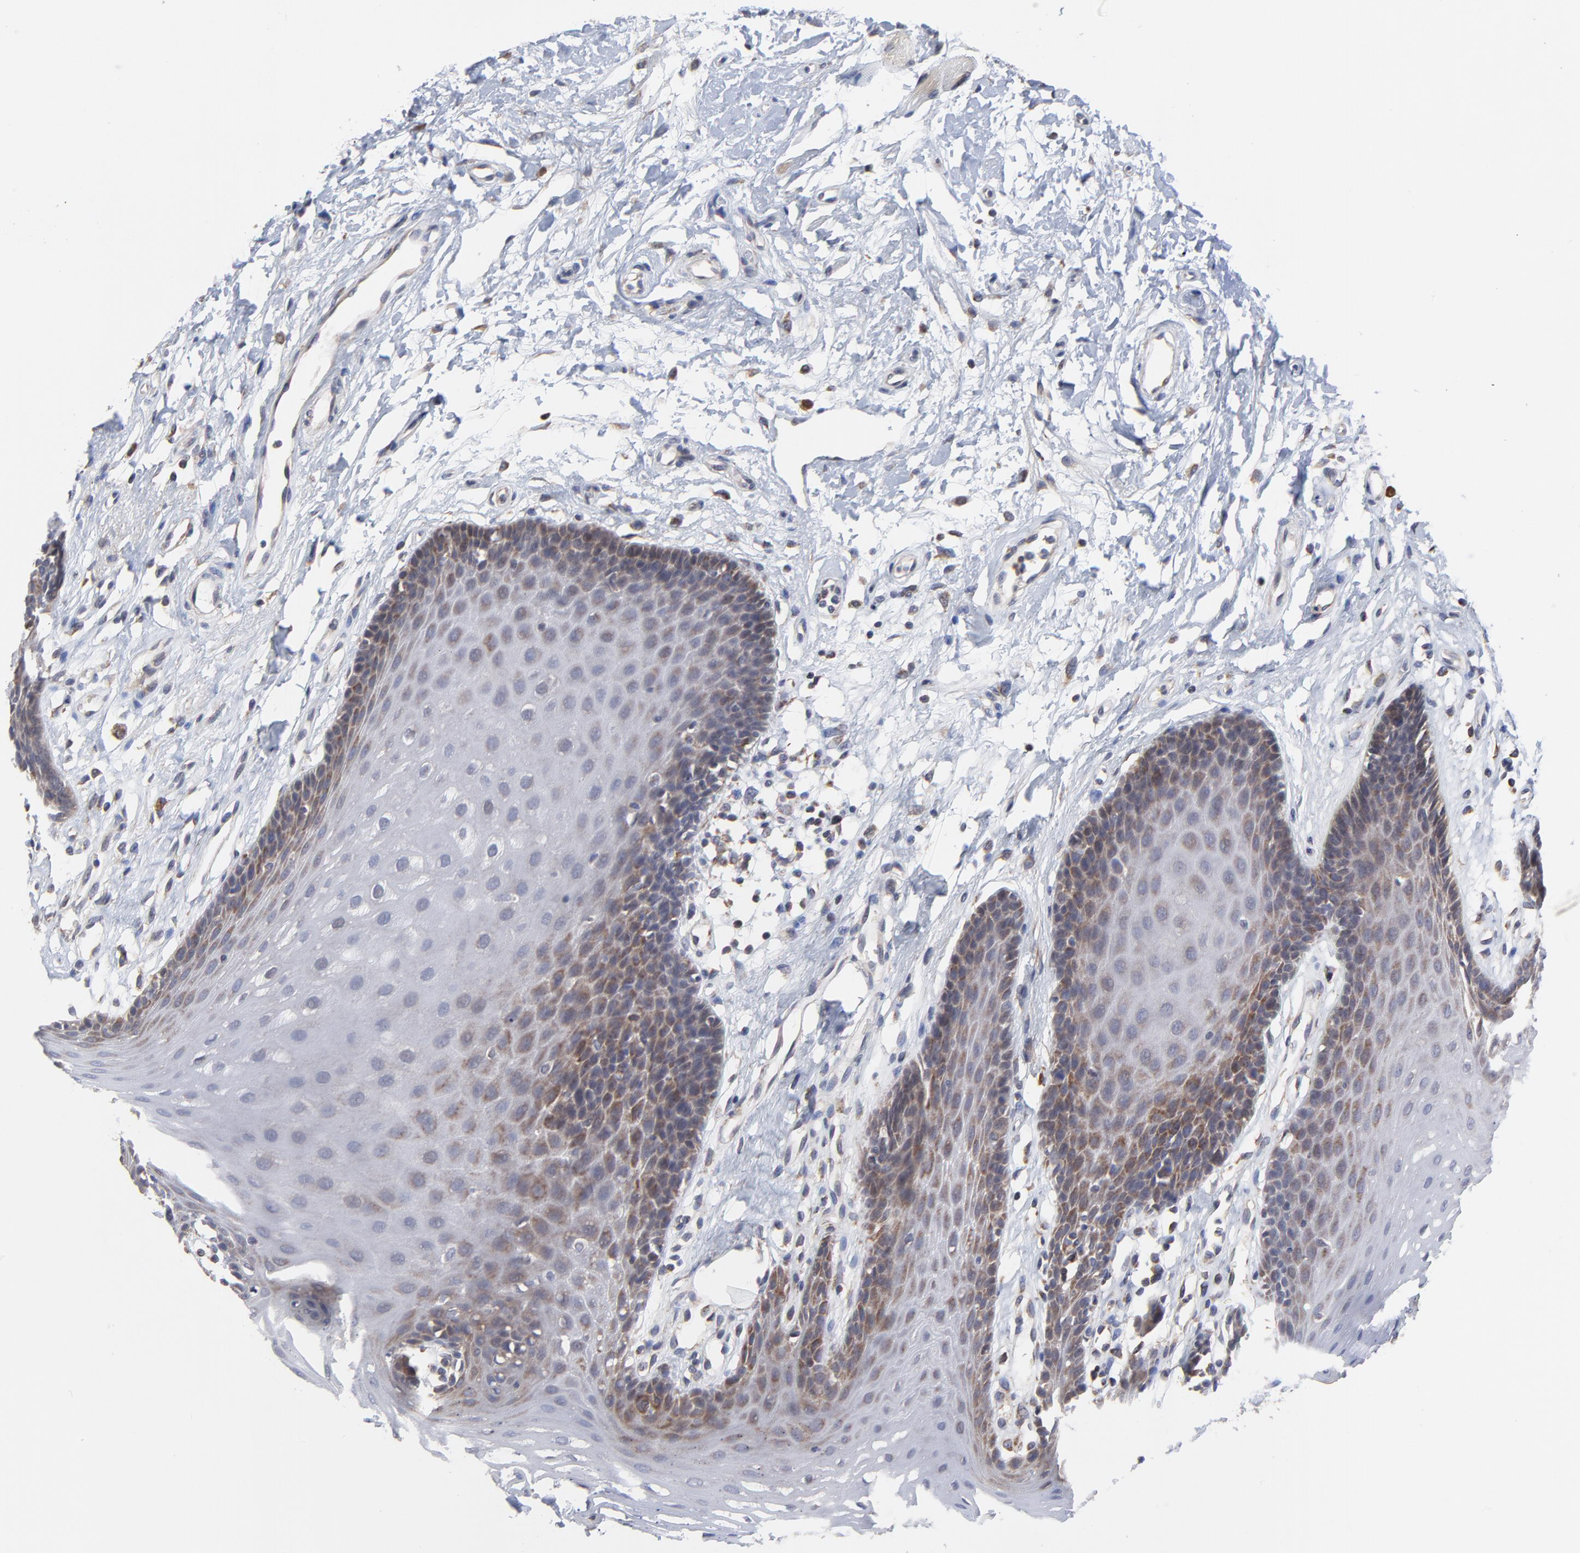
{"staining": {"intensity": "weak", "quantity": "<25%", "location": "cytoplasmic/membranous"}, "tissue": "oral mucosa", "cell_type": "Squamous epithelial cells", "image_type": "normal", "snomed": [{"axis": "morphology", "description": "Normal tissue, NOS"}, {"axis": "topography", "description": "Oral tissue"}], "caption": "This is a photomicrograph of immunohistochemistry staining of benign oral mucosa, which shows no positivity in squamous epithelial cells. (DAB (3,3'-diaminobenzidine) IHC, high magnification).", "gene": "ZNF550", "patient": {"sex": "male", "age": 62}}